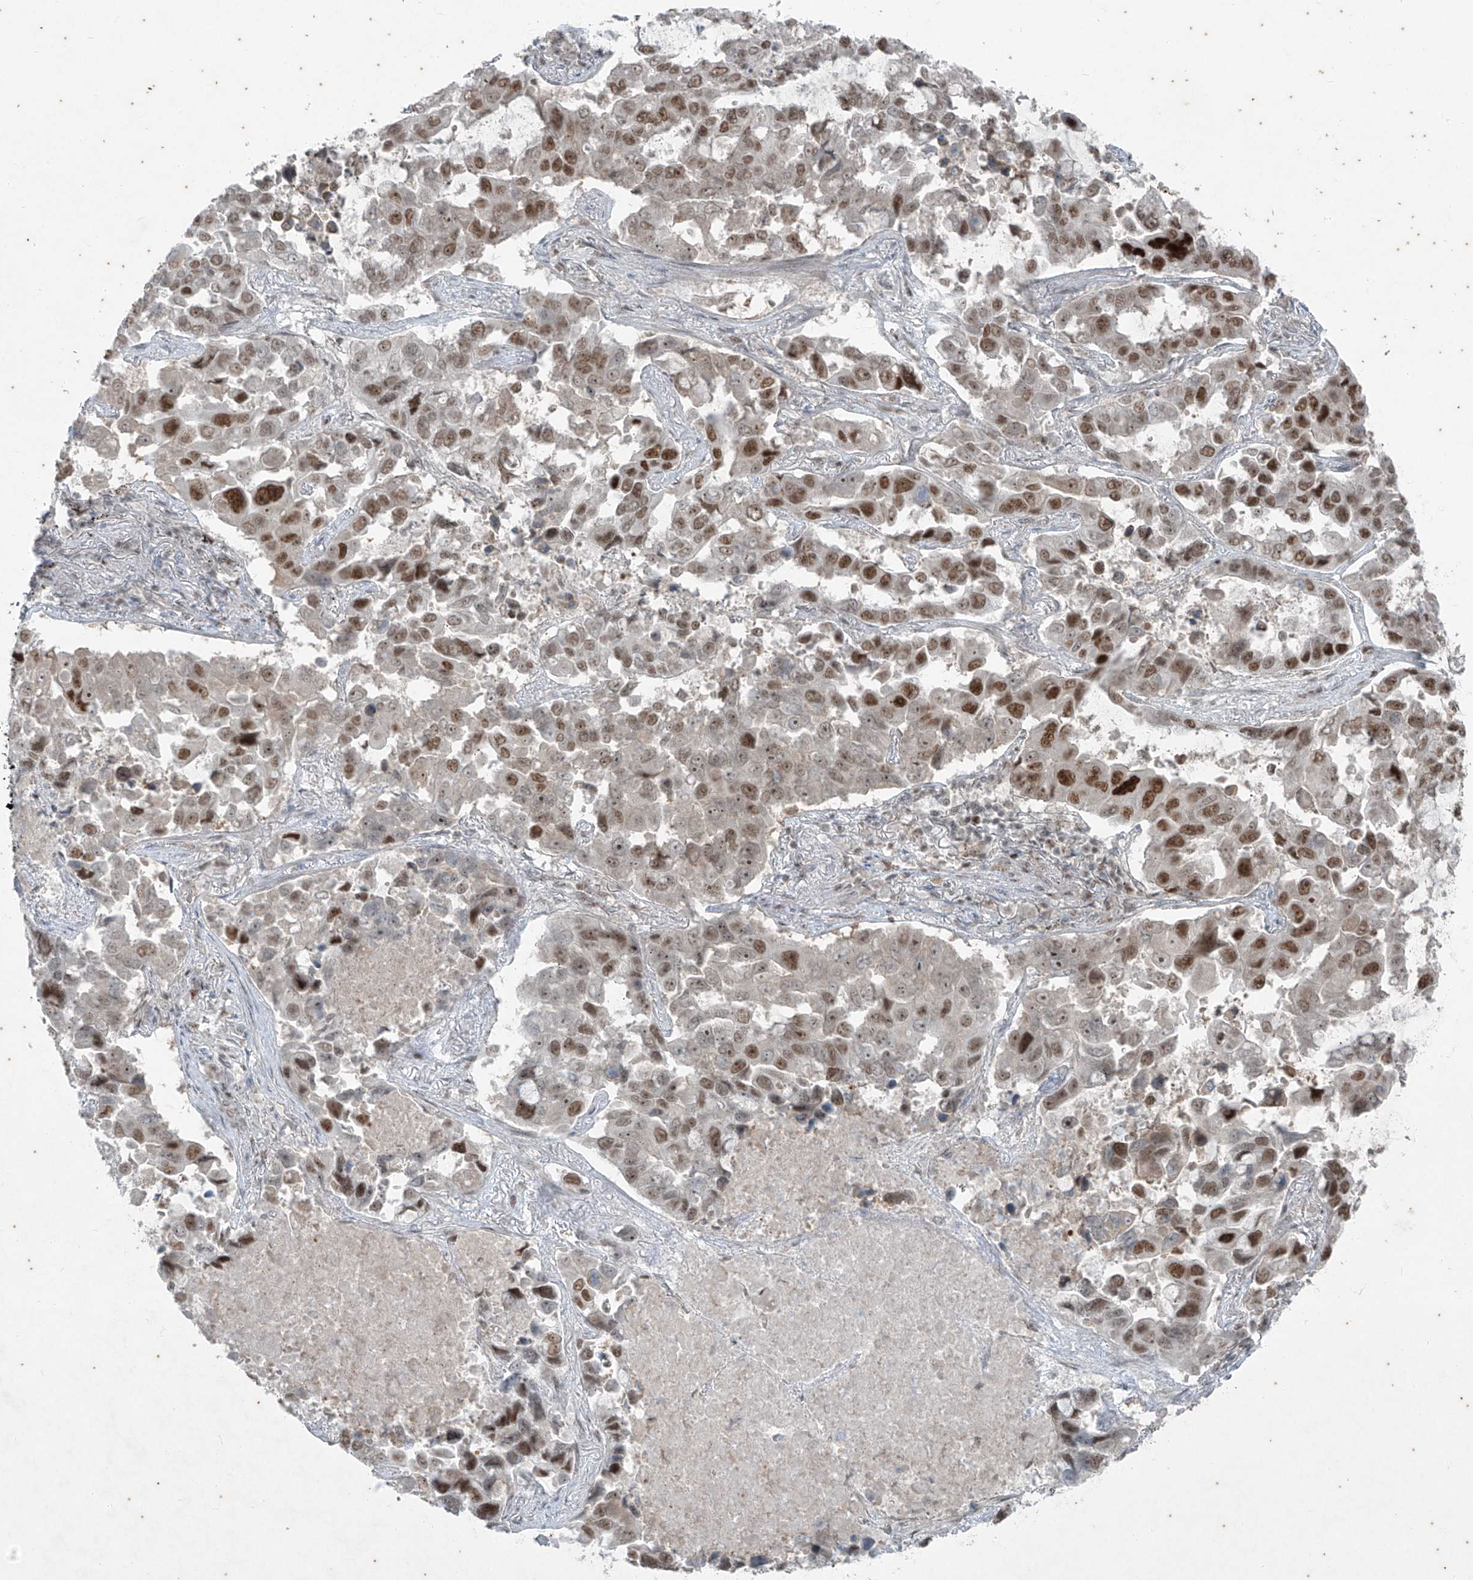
{"staining": {"intensity": "moderate", "quantity": ">75%", "location": "nuclear"}, "tissue": "lung cancer", "cell_type": "Tumor cells", "image_type": "cancer", "snomed": [{"axis": "morphology", "description": "Adenocarcinoma, NOS"}, {"axis": "topography", "description": "Lung"}], "caption": "Immunohistochemical staining of human lung adenocarcinoma displays moderate nuclear protein positivity in about >75% of tumor cells.", "gene": "ZNF354B", "patient": {"sex": "male", "age": 64}}